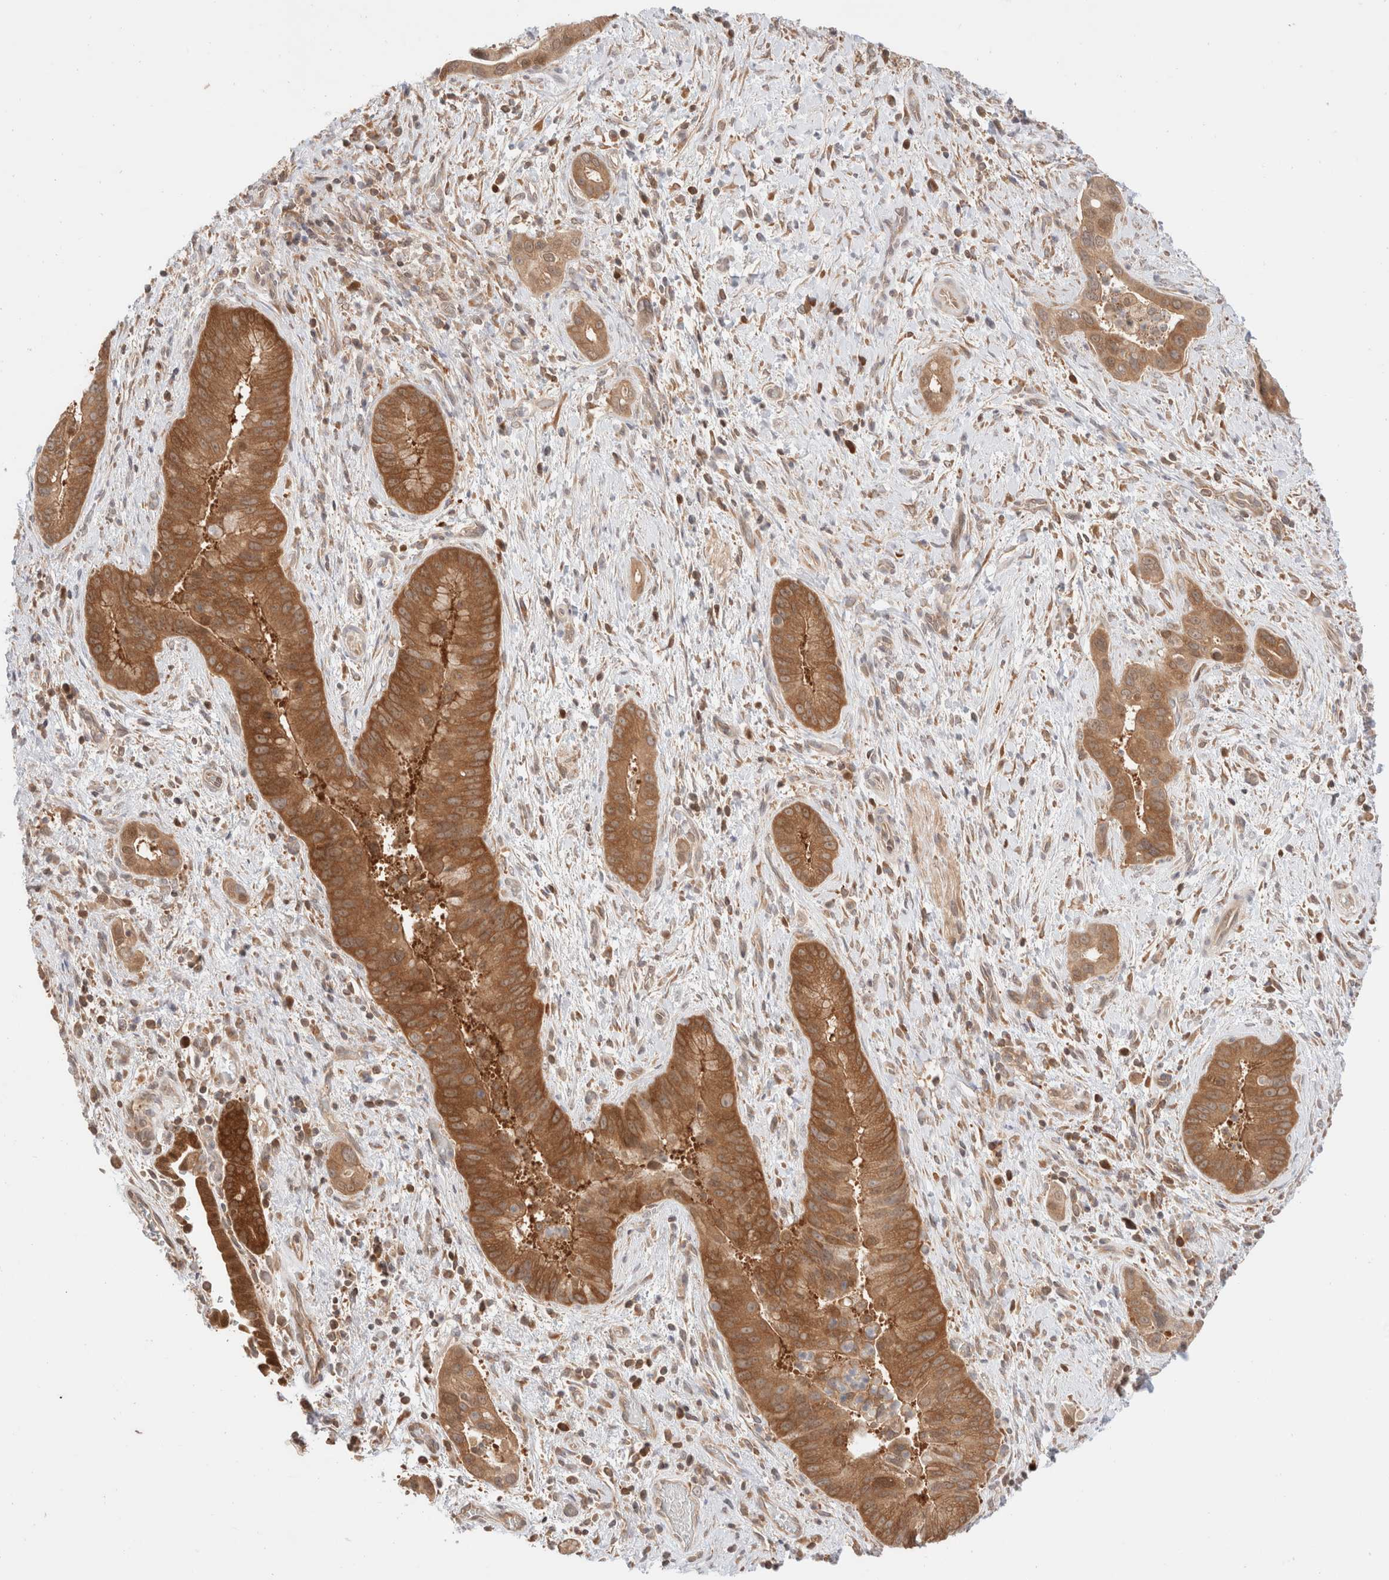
{"staining": {"intensity": "moderate", "quantity": ">75%", "location": "cytoplasmic/membranous"}, "tissue": "liver cancer", "cell_type": "Tumor cells", "image_type": "cancer", "snomed": [{"axis": "morphology", "description": "Cholangiocarcinoma"}, {"axis": "topography", "description": "Liver"}], "caption": "This micrograph exhibits cholangiocarcinoma (liver) stained with IHC to label a protein in brown. The cytoplasmic/membranous of tumor cells show moderate positivity for the protein. Nuclei are counter-stained blue.", "gene": "XKR4", "patient": {"sex": "female", "age": 54}}